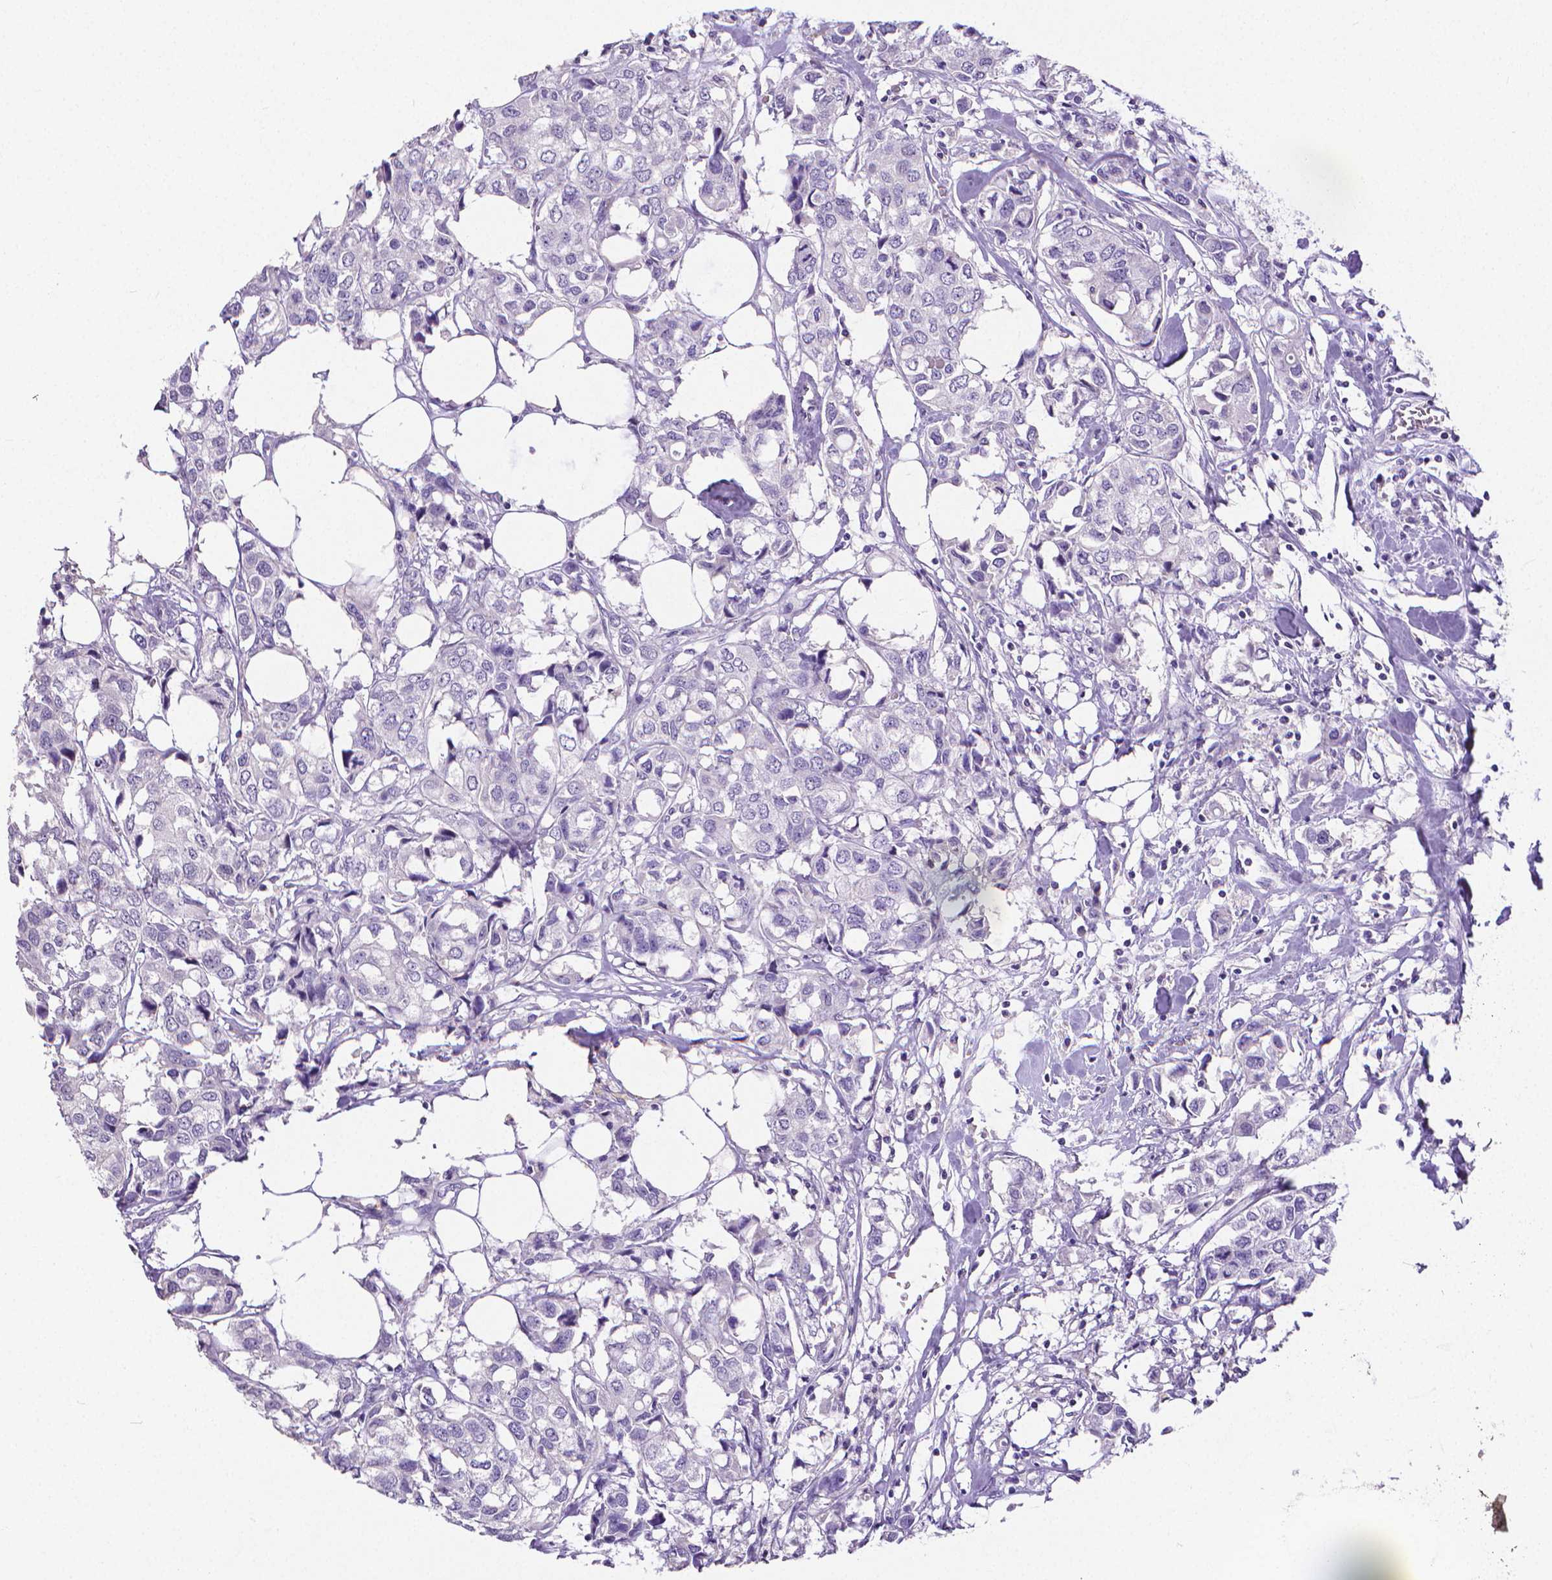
{"staining": {"intensity": "negative", "quantity": "none", "location": "none"}, "tissue": "breast cancer", "cell_type": "Tumor cells", "image_type": "cancer", "snomed": [{"axis": "morphology", "description": "Duct carcinoma"}, {"axis": "topography", "description": "Breast"}], "caption": "Breast cancer (intraductal carcinoma) stained for a protein using immunohistochemistry (IHC) displays no positivity tumor cells.", "gene": "CD4", "patient": {"sex": "female", "age": 80}}